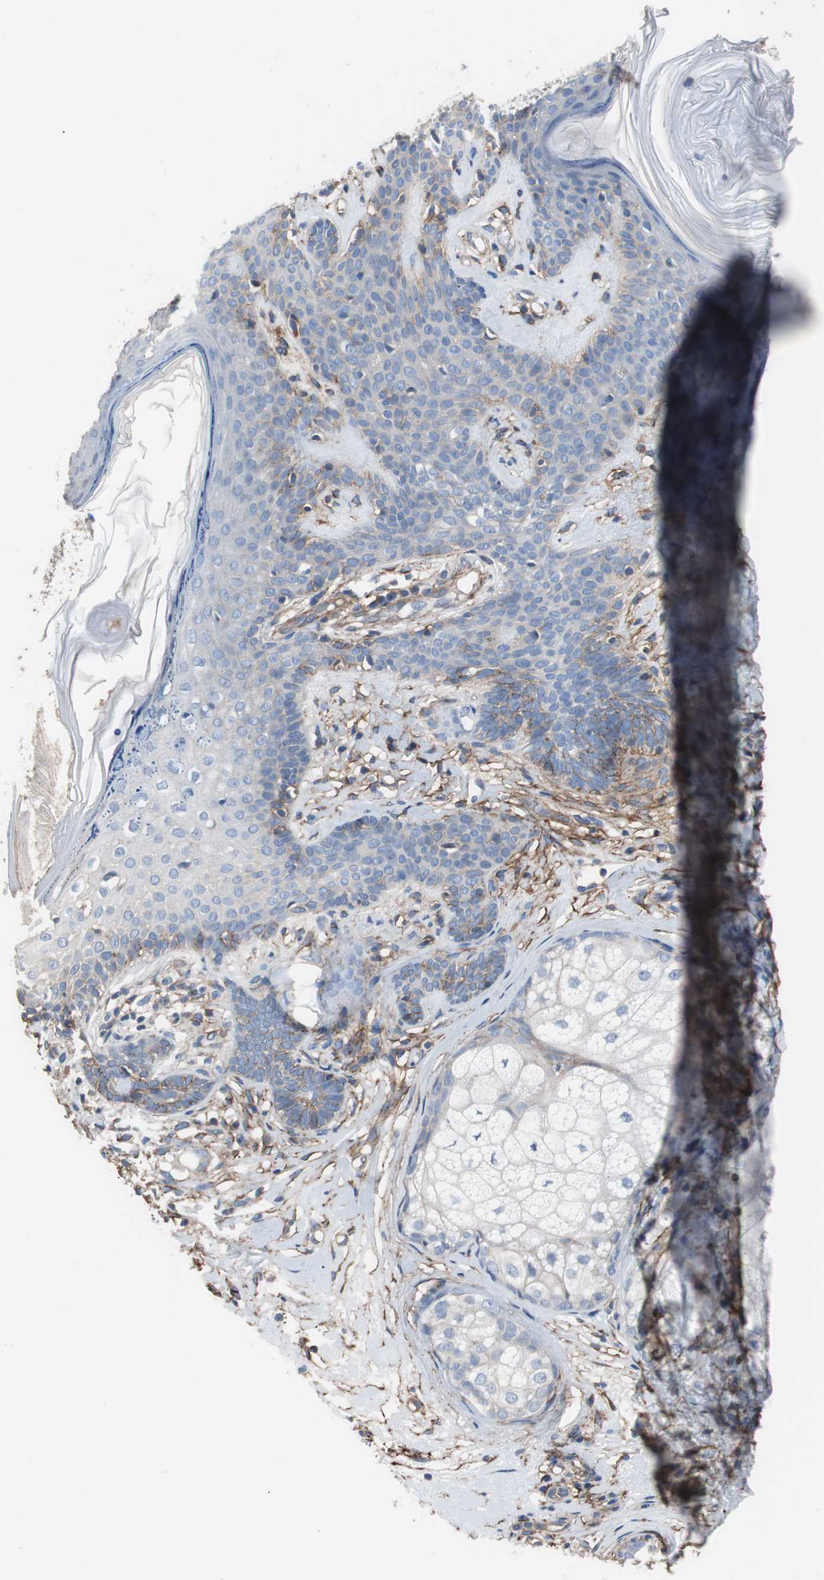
{"staining": {"intensity": "negative", "quantity": "none", "location": "none"}, "tissue": "skin cancer", "cell_type": "Tumor cells", "image_type": "cancer", "snomed": [{"axis": "morphology", "description": "Developmental malformation"}, {"axis": "morphology", "description": "Basal cell carcinoma"}, {"axis": "topography", "description": "Skin"}], "caption": "There is no significant expression in tumor cells of skin cancer.", "gene": "CD81", "patient": {"sex": "female", "age": 62}}